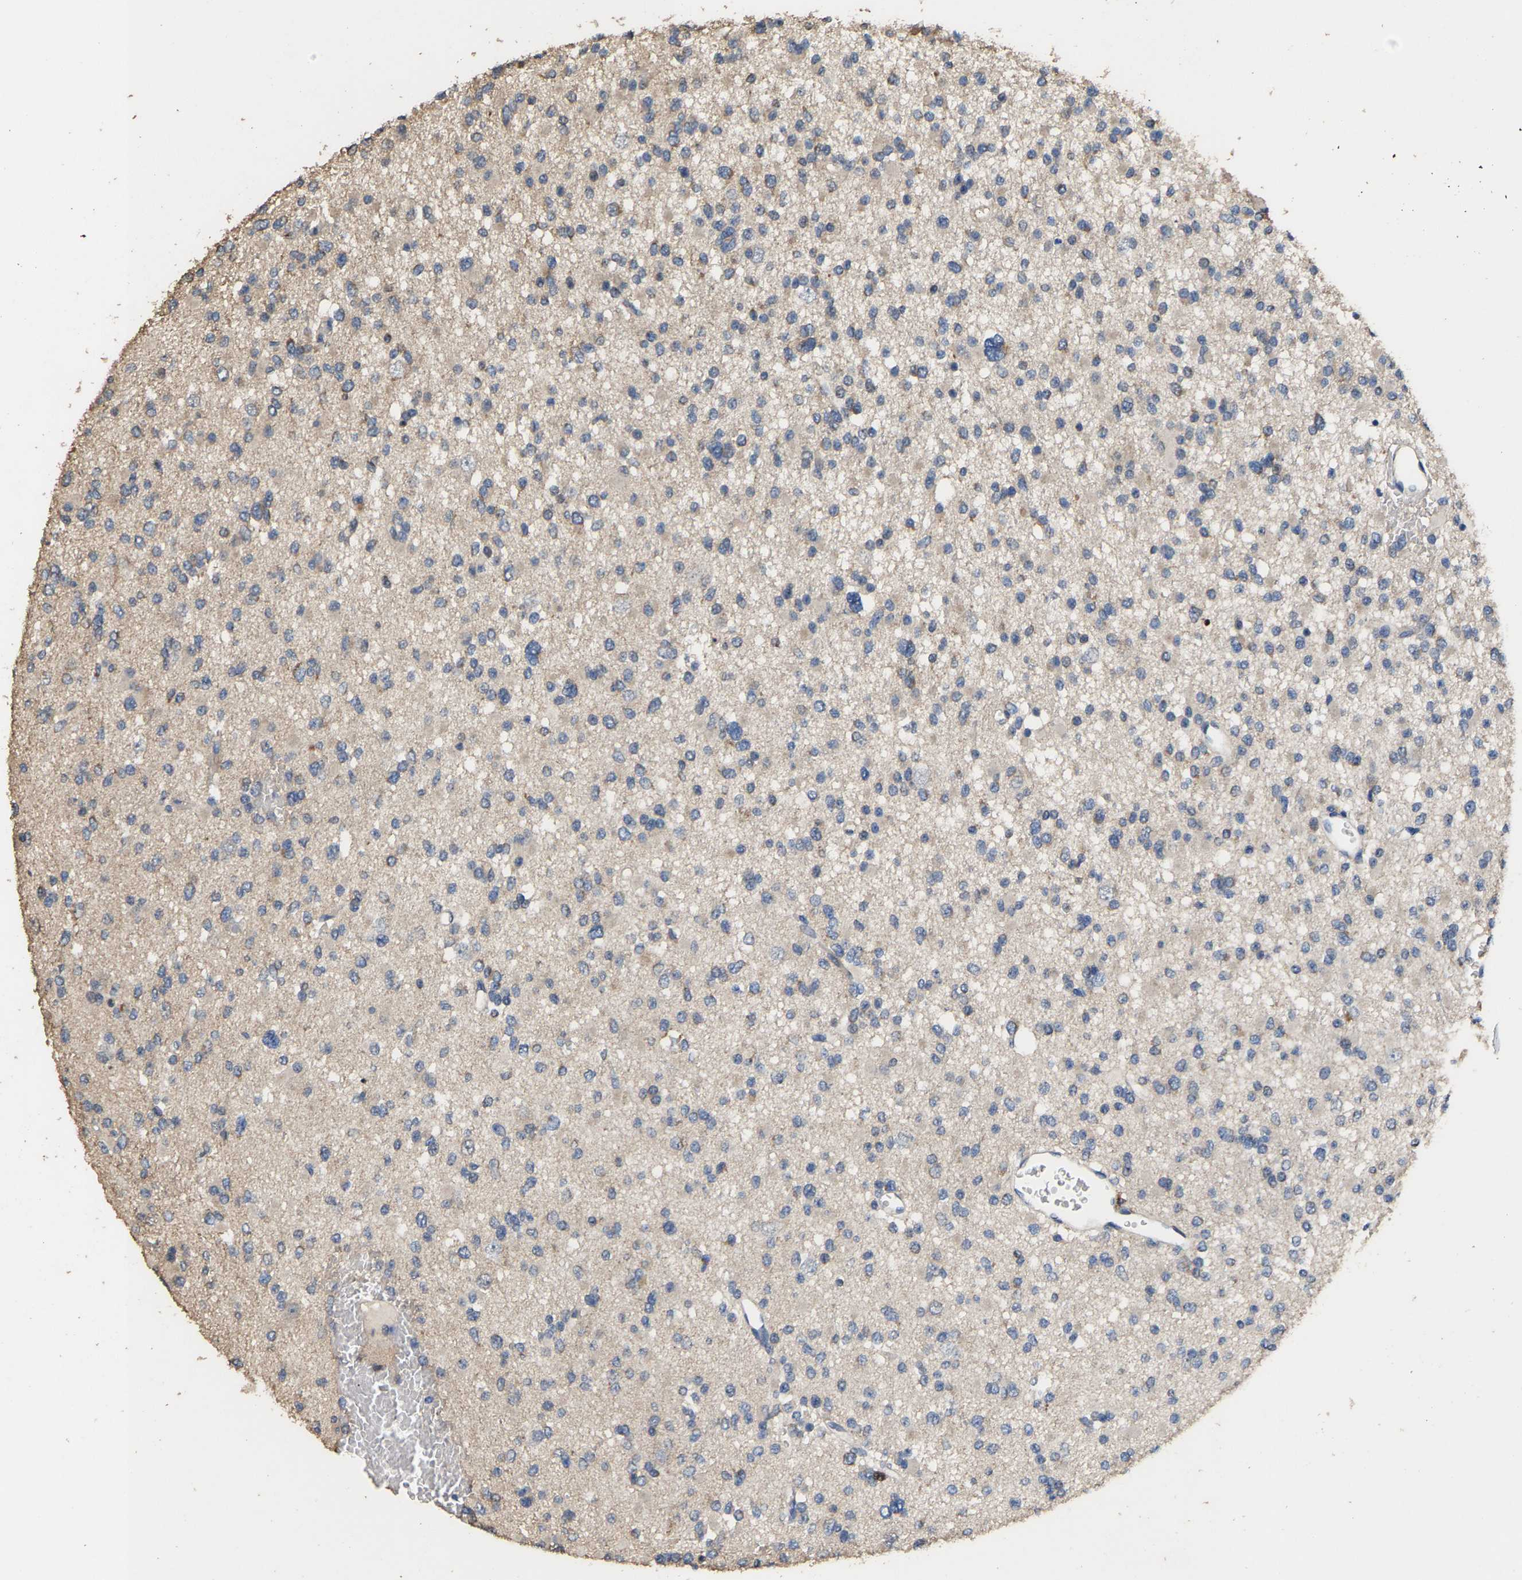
{"staining": {"intensity": "weak", "quantity": "<25%", "location": "cytoplasmic/membranous"}, "tissue": "glioma", "cell_type": "Tumor cells", "image_type": "cancer", "snomed": [{"axis": "morphology", "description": "Glioma, malignant, Low grade"}, {"axis": "topography", "description": "Brain"}], "caption": "This is a histopathology image of IHC staining of glioma, which shows no expression in tumor cells. (Brightfield microscopy of DAB (3,3'-diaminobenzidine) IHC at high magnification).", "gene": "TDRKH", "patient": {"sex": "female", "age": 22}}